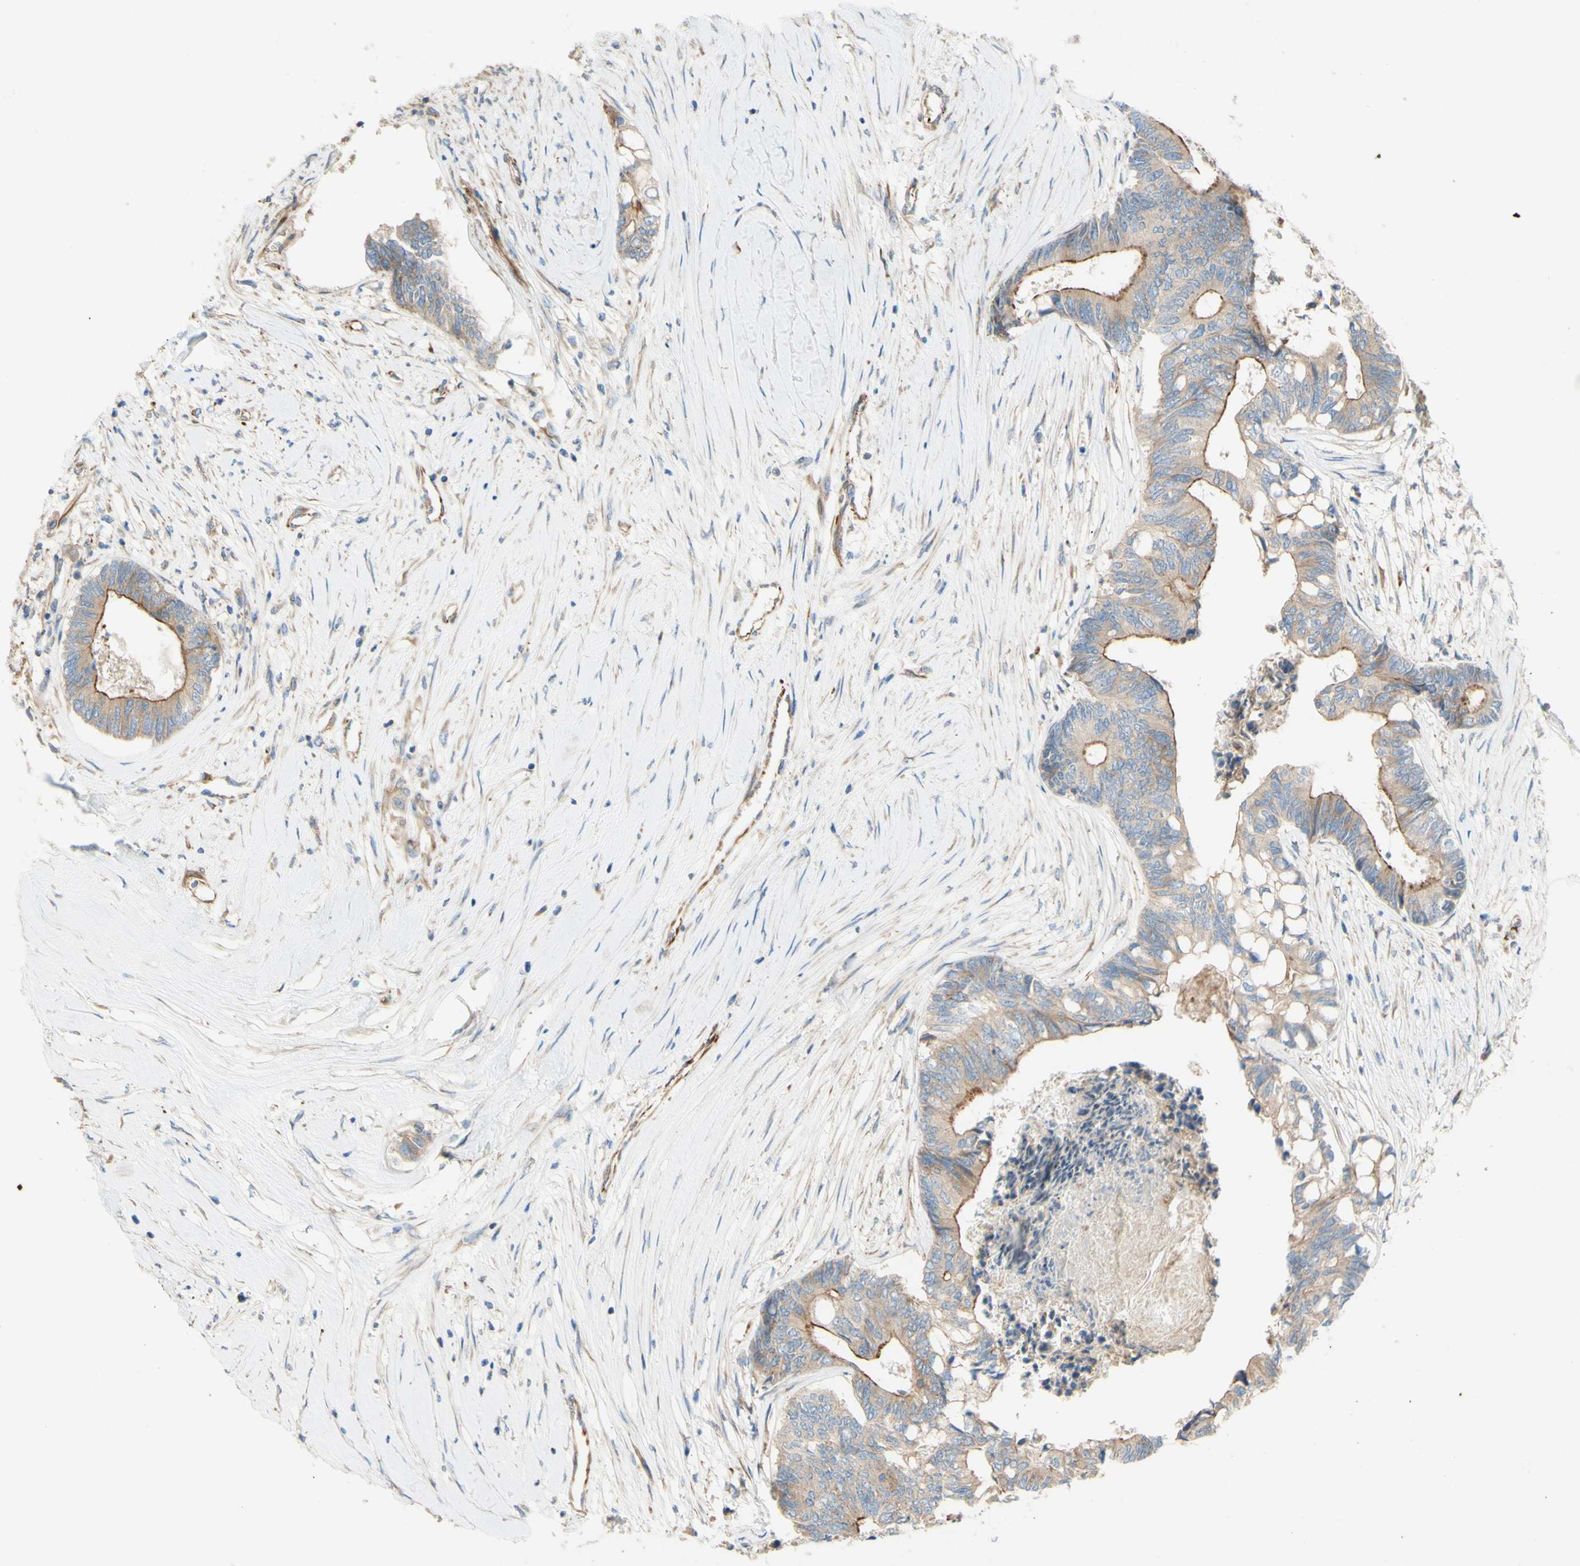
{"staining": {"intensity": "moderate", "quantity": ">75%", "location": "cytoplasmic/membranous"}, "tissue": "colorectal cancer", "cell_type": "Tumor cells", "image_type": "cancer", "snomed": [{"axis": "morphology", "description": "Adenocarcinoma, NOS"}, {"axis": "topography", "description": "Rectum"}], "caption": "An image showing moderate cytoplasmic/membranous positivity in about >75% of tumor cells in colorectal cancer (adenocarcinoma), as visualized by brown immunohistochemical staining.", "gene": "C1orf43", "patient": {"sex": "male", "age": 63}}